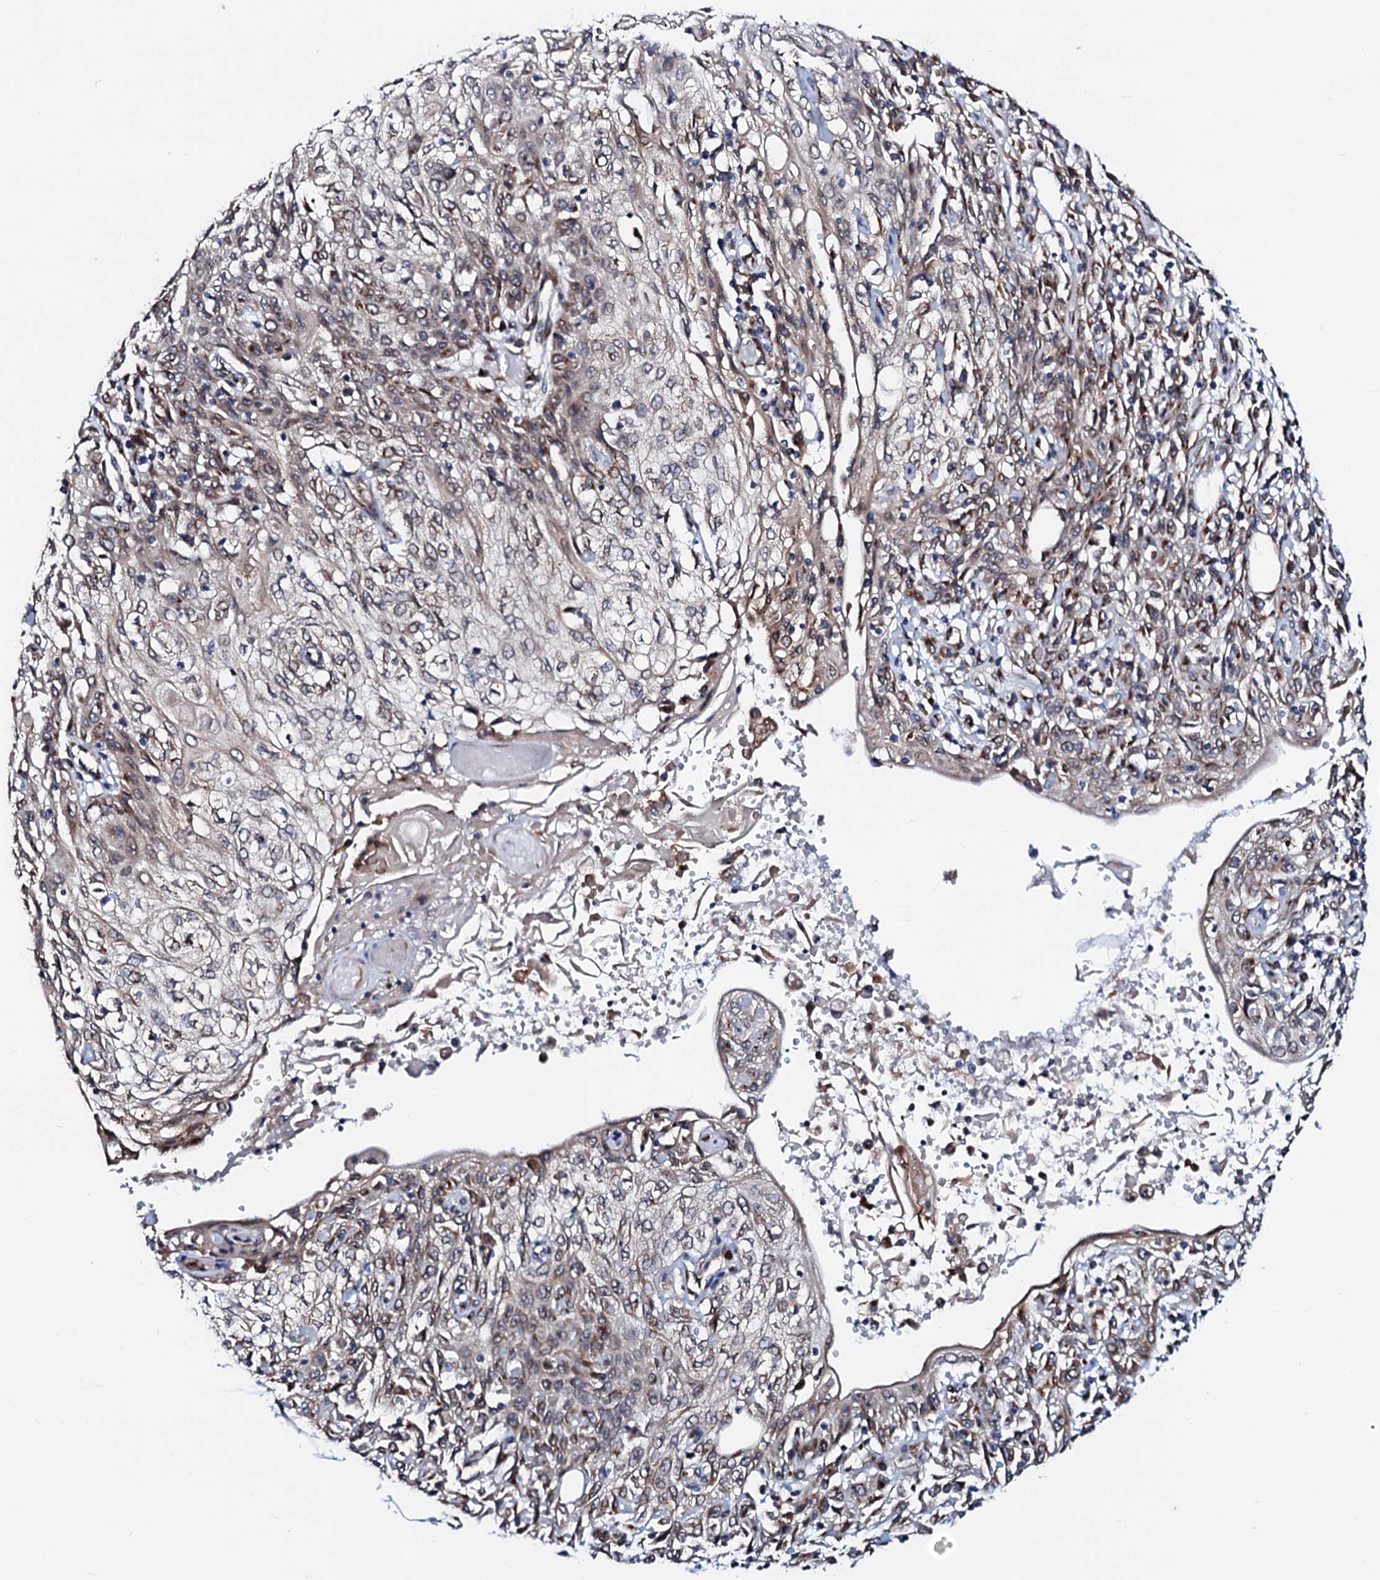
{"staining": {"intensity": "weak", "quantity": "25%-75%", "location": "cytoplasmic/membranous"}, "tissue": "skin cancer", "cell_type": "Tumor cells", "image_type": "cancer", "snomed": [{"axis": "morphology", "description": "Squamous cell carcinoma, NOS"}, {"axis": "morphology", "description": "Squamous cell carcinoma, metastatic, NOS"}, {"axis": "topography", "description": "Skin"}, {"axis": "topography", "description": "Lymph node"}], "caption": "The histopathology image reveals staining of skin cancer (metastatic squamous cell carcinoma), revealing weak cytoplasmic/membranous protein expression (brown color) within tumor cells. The protein is stained brown, and the nuclei are stained in blue (DAB IHC with brightfield microscopy, high magnification).", "gene": "TMCO3", "patient": {"sex": "male", "age": 75}}